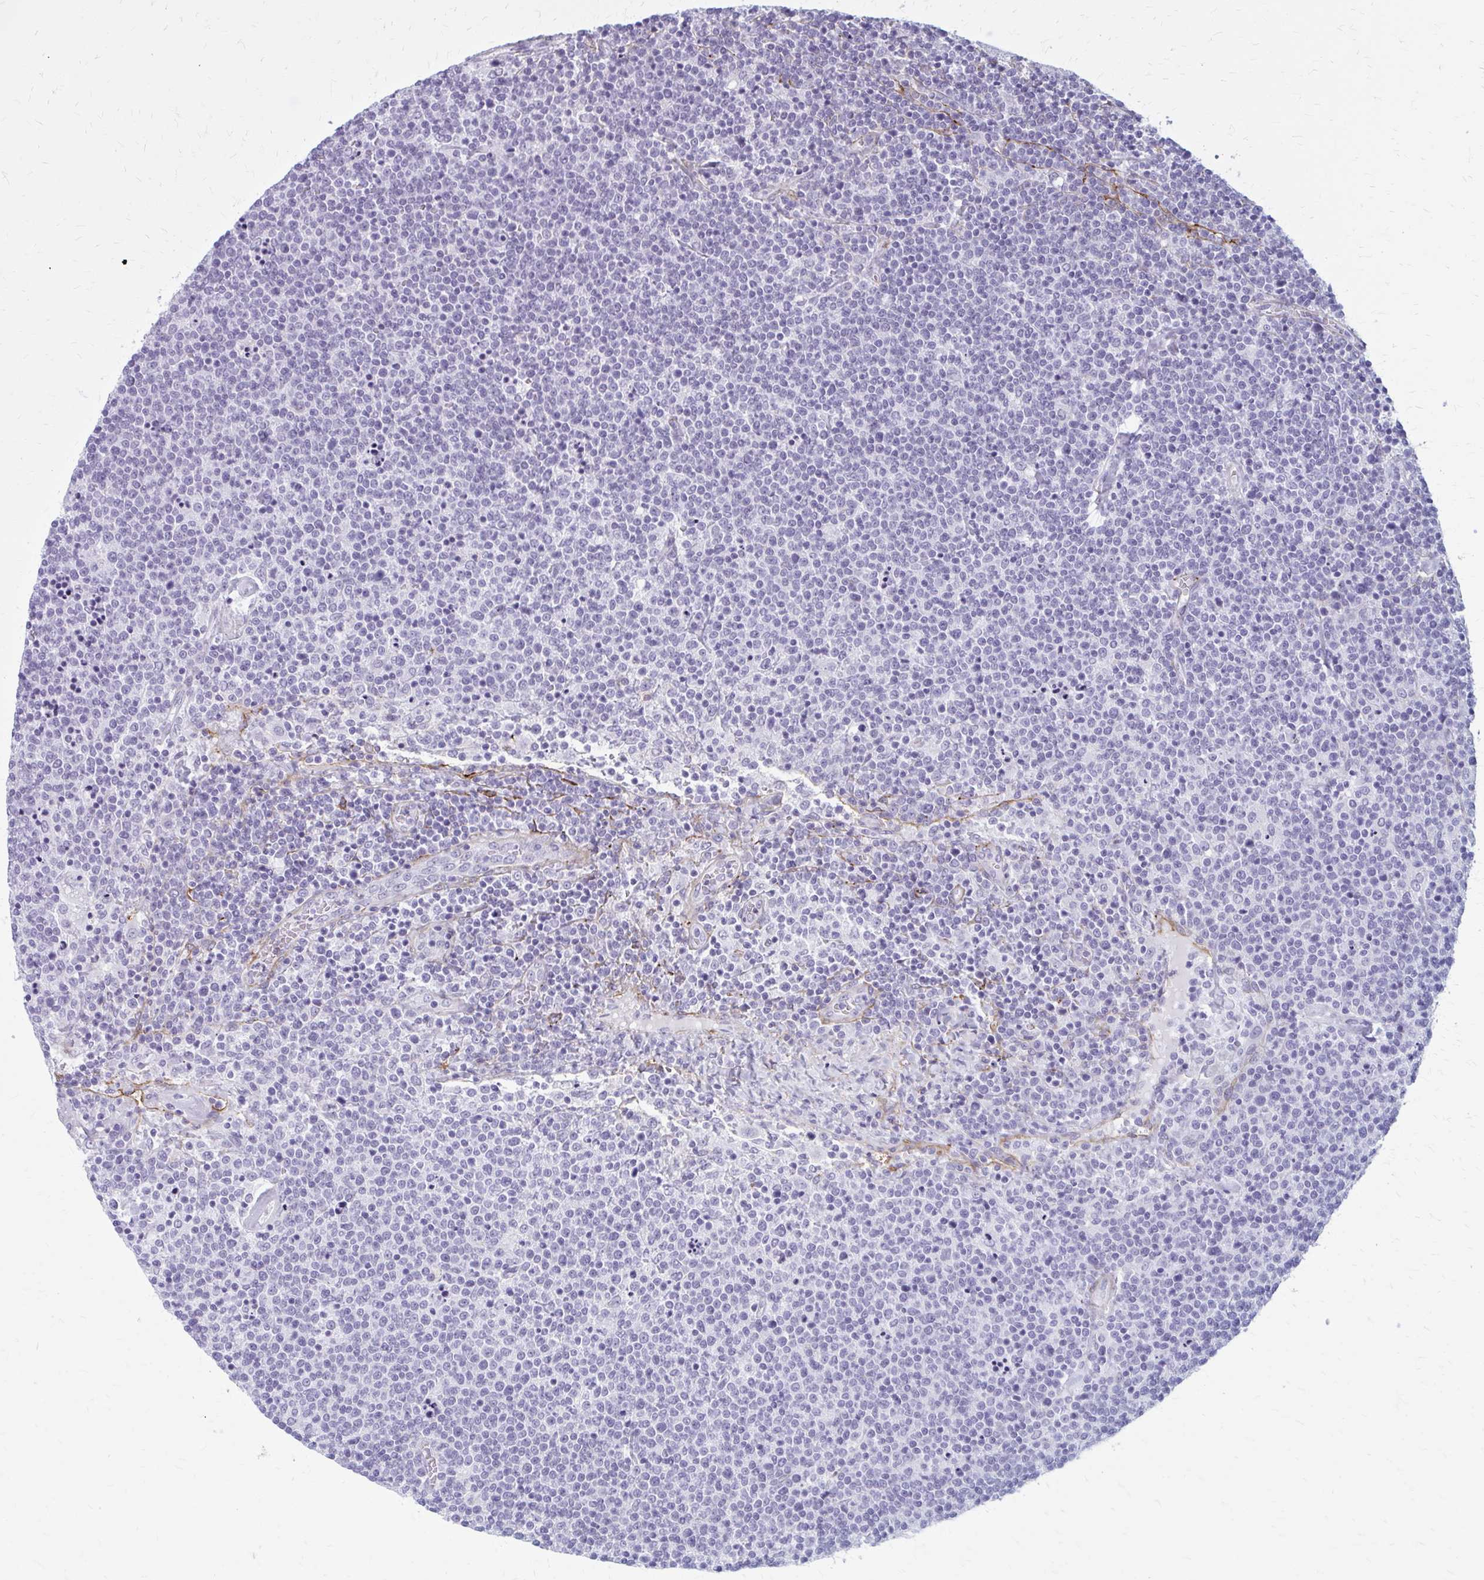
{"staining": {"intensity": "negative", "quantity": "none", "location": "none"}, "tissue": "lymphoma", "cell_type": "Tumor cells", "image_type": "cancer", "snomed": [{"axis": "morphology", "description": "Malignant lymphoma, non-Hodgkin's type, High grade"}, {"axis": "topography", "description": "Lymph node"}], "caption": "There is no significant positivity in tumor cells of high-grade malignant lymphoma, non-Hodgkin's type.", "gene": "AKAP12", "patient": {"sex": "male", "age": 61}}